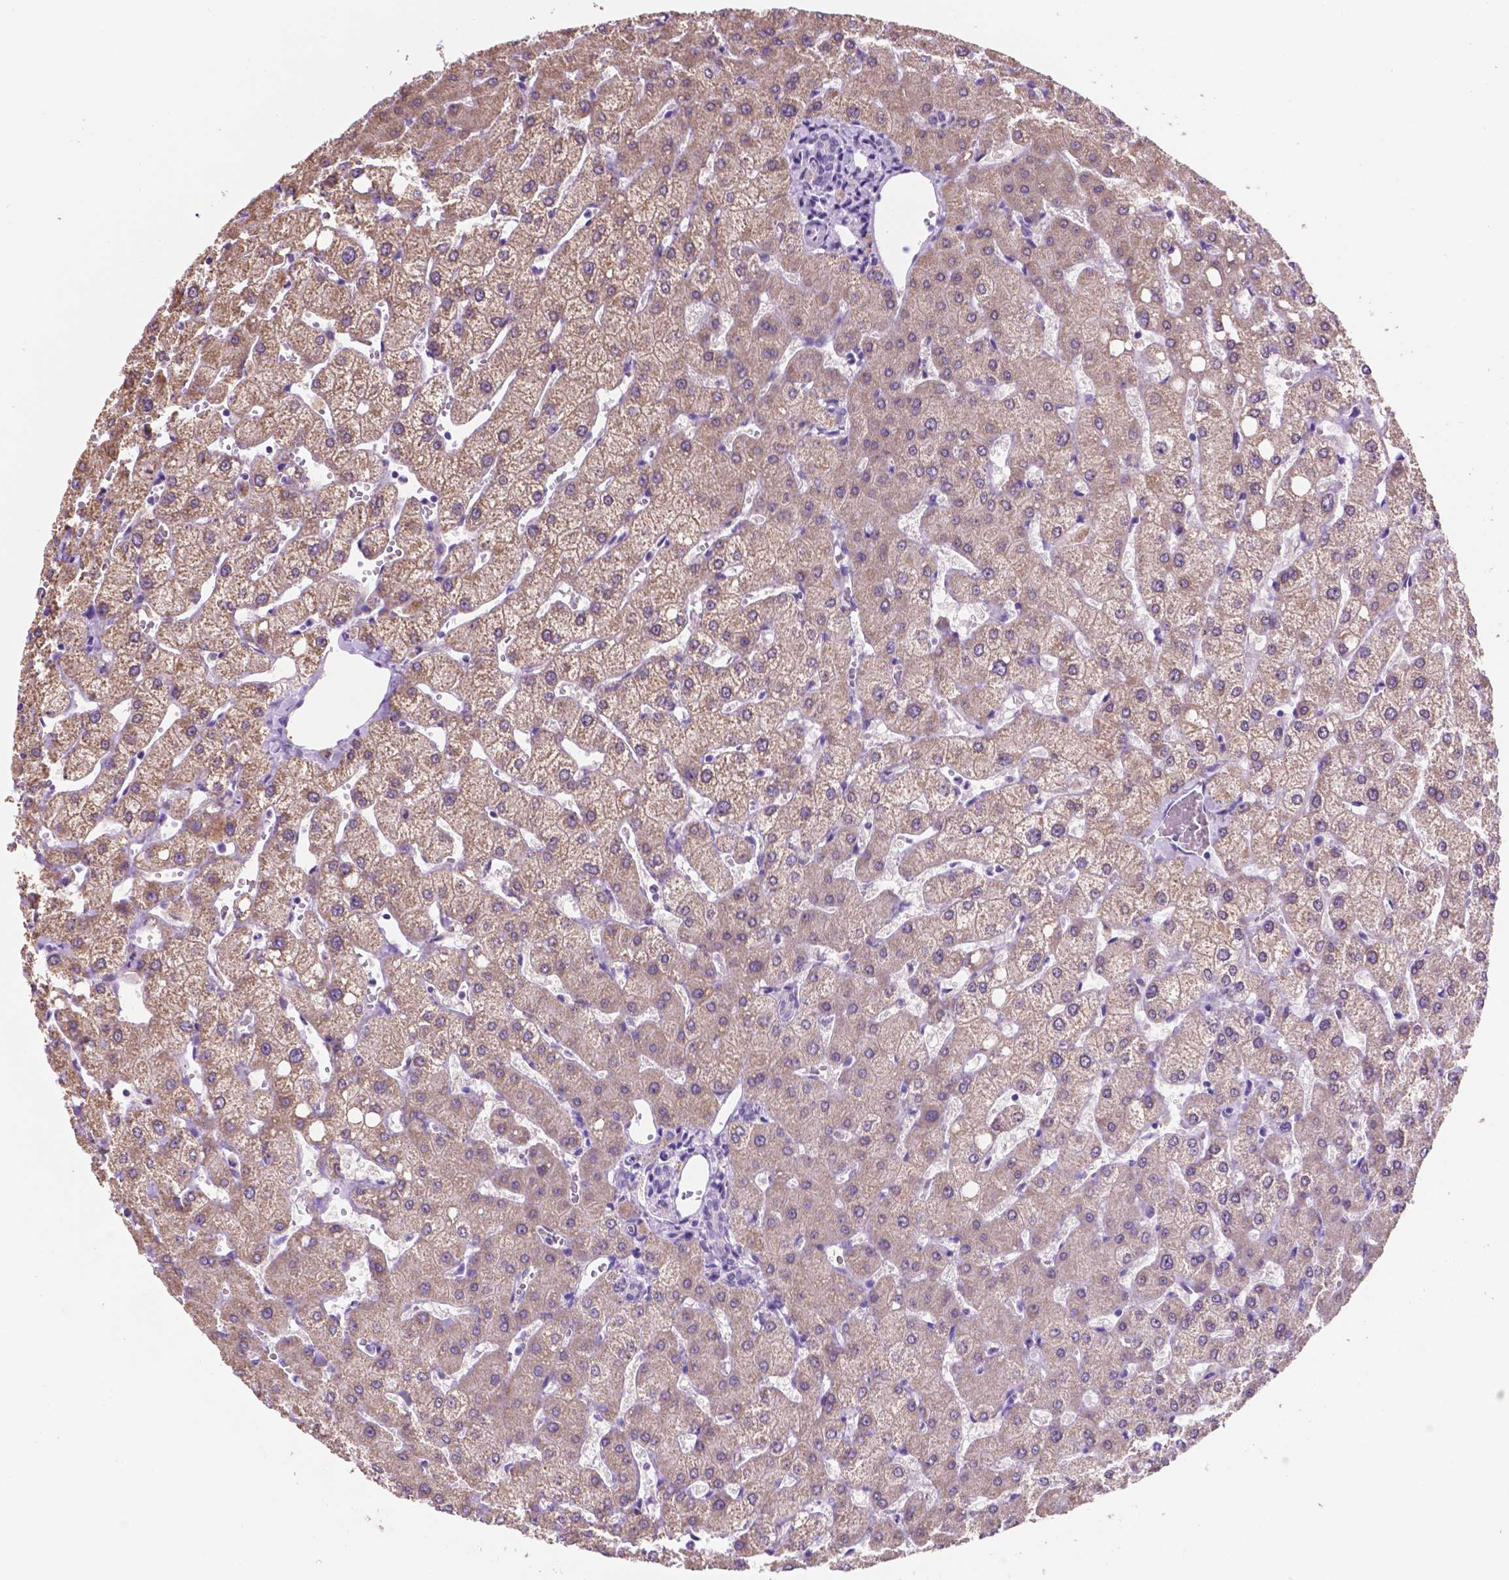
{"staining": {"intensity": "negative", "quantity": "none", "location": "none"}, "tissue": "liver", "cell_type": "Cholangiocytes", "image_type": "normal", "snomed": [{"axis": "morphology", "description": "Normal tissue, NOS"}, {"axis": "topography", "description": "Liver"}], "caption": "IHC micrograph of normal liver: liver stained with DAB shows no significant protein staining in cholangiocytes.", "gene": "TRPV5", "patient": {"sex": "female", "age": 54}}